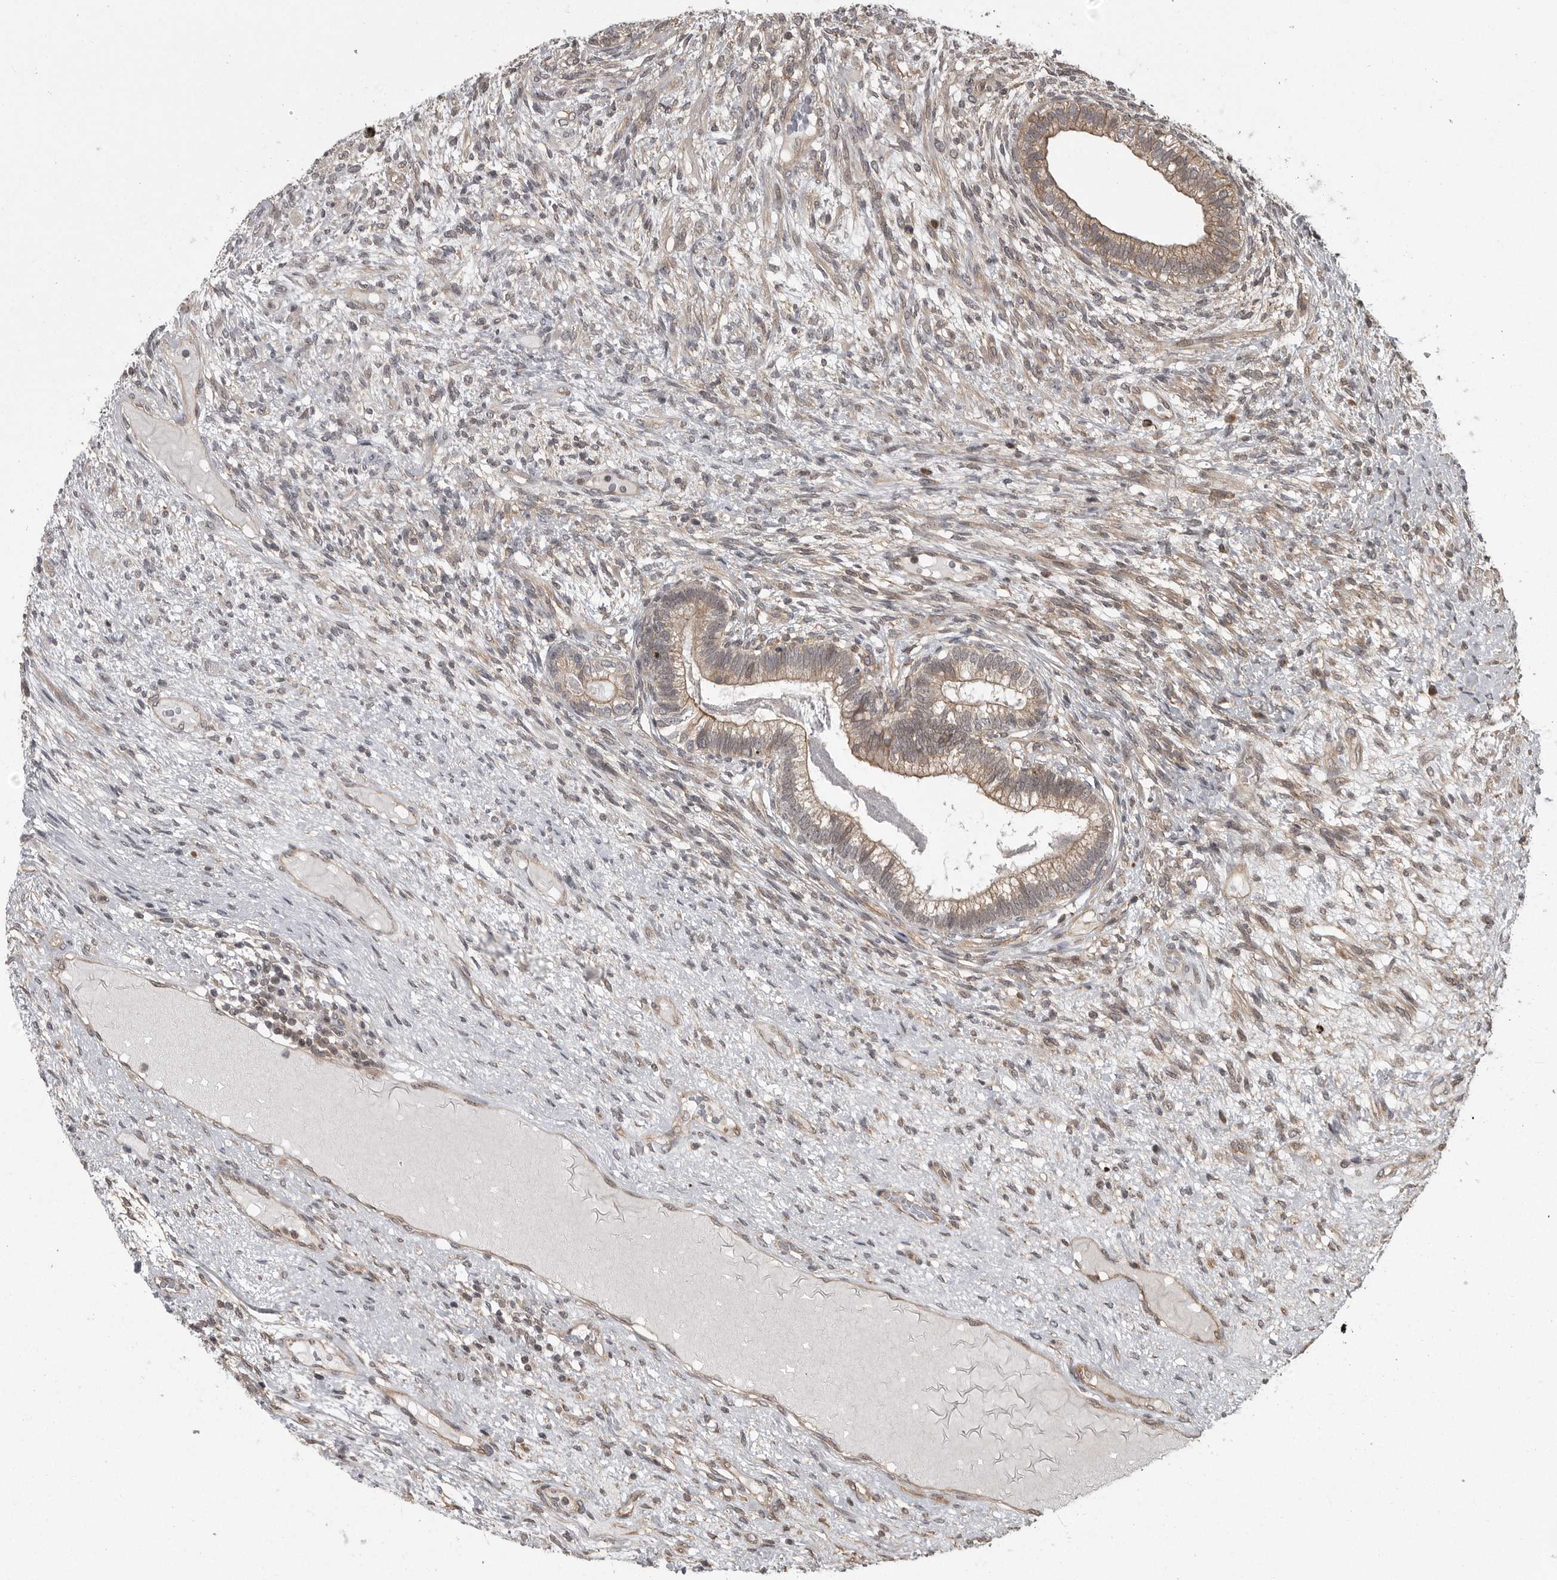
{"staining": {"intensity": "moderate", "quantity": ">75%", "location": "cytoplasmic/membranous"}, "tissue": "testis cancer", "cell_type": "Tumor cells", "image_type": "cancer", "snomed": [{"axis": "morphology", "description": "Seminoma, NOS"}, {"axis": "morphology", "description": "Carcinoma, Embryonal, NOS"}, {"axis": "topography", "description": "Testis"}], "caption": "The histopathology image displays immunohistochemical staining of testis cancer. There is moderate cytoplasmic/membranous expression is appreciated in approximately >75% of tumor cells. The protein of interest is shown in brown color, while the nuclei are stained blue.", "gene": "DNAJC8", "patient": {"sex": "male", "age": 28}}